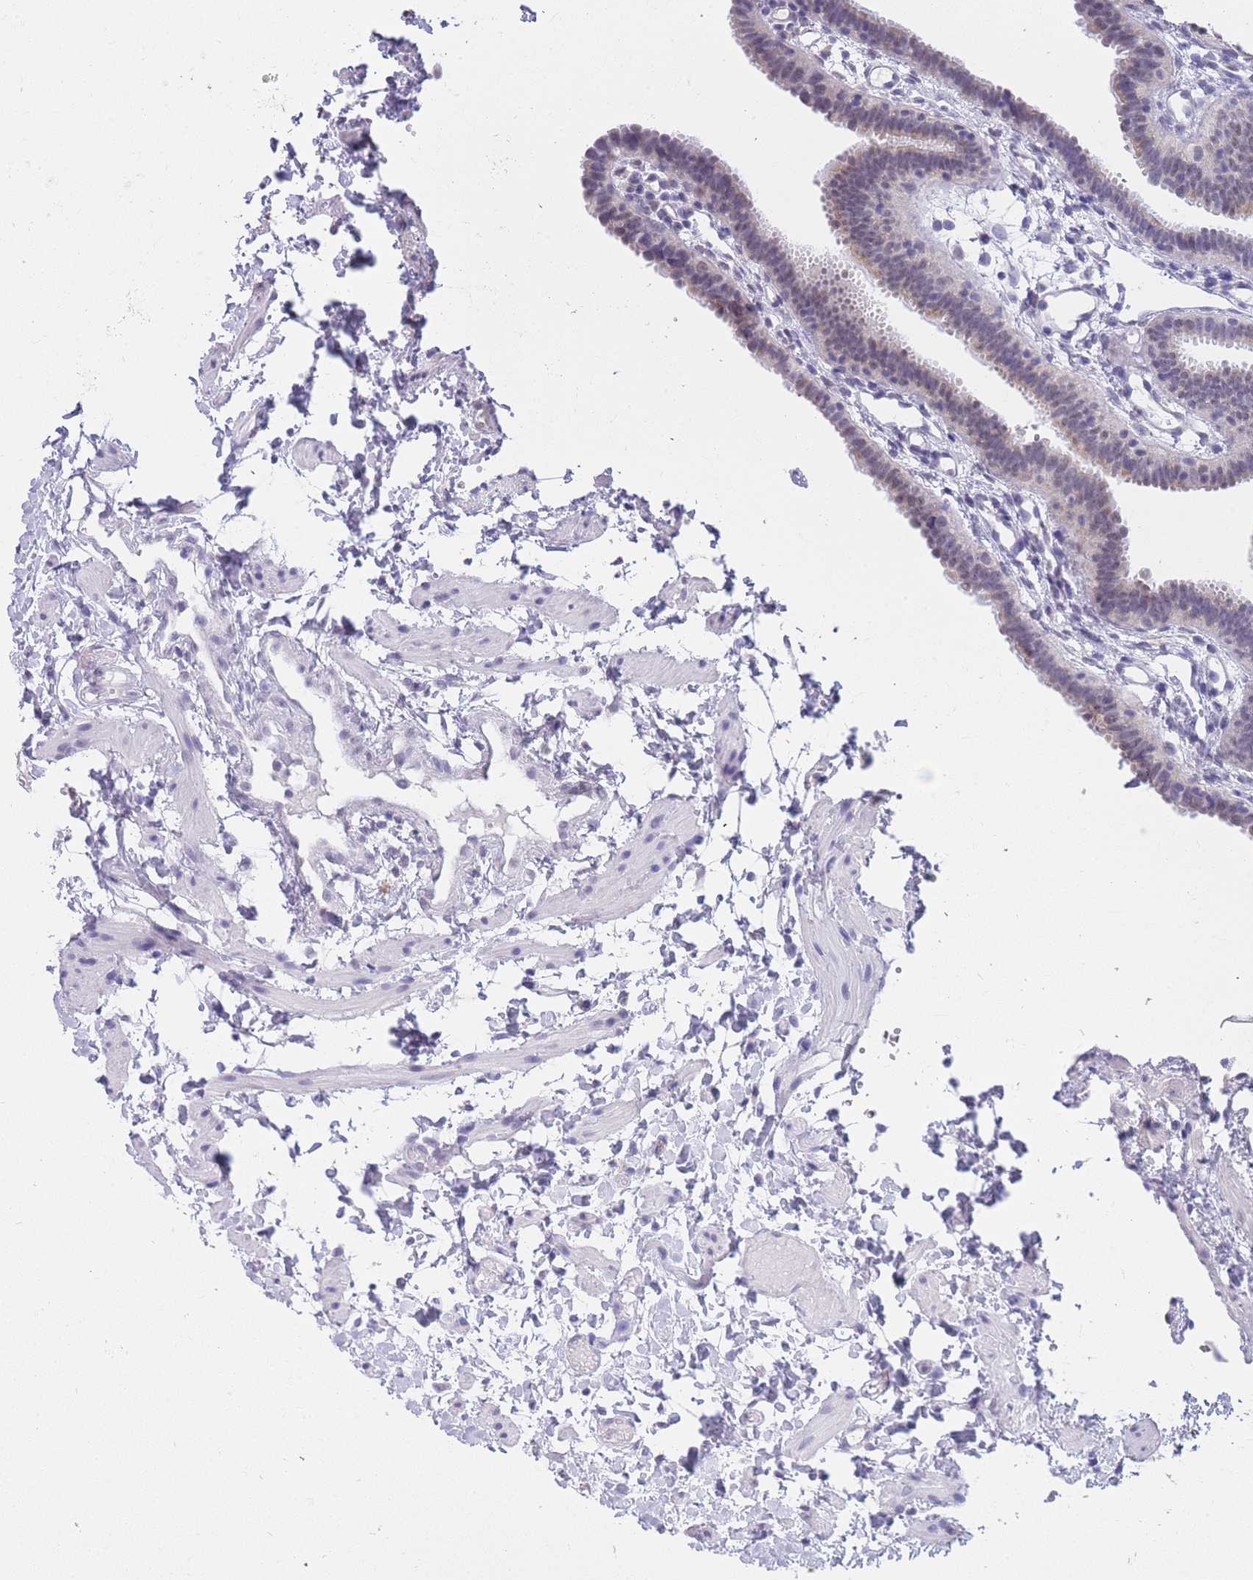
{"staining": {"intensity": "weak", "quantity": "<25%", "location": "cytoplasmic/membranous,nuclear"}, "tissue": "fallopian tube", "cell_type": "Glandular cells", "image_type": "normal", "snomed": [{"axis": "morphology", "description": "Normal tissue, NOS"}, {"axis": "topography", "description": "Fallopian tube"}], "caption": "Photomicrograph shows no significant protein expression in glandular cells of benign fallopian tube. The staining is performed using DAB (3,3'-diaminobenzidine) brown chromogen with nuclei counter-stained in using hematoxylin.", "gene": "FRAT2", "patient": {"sex": "female", "age": 37}}